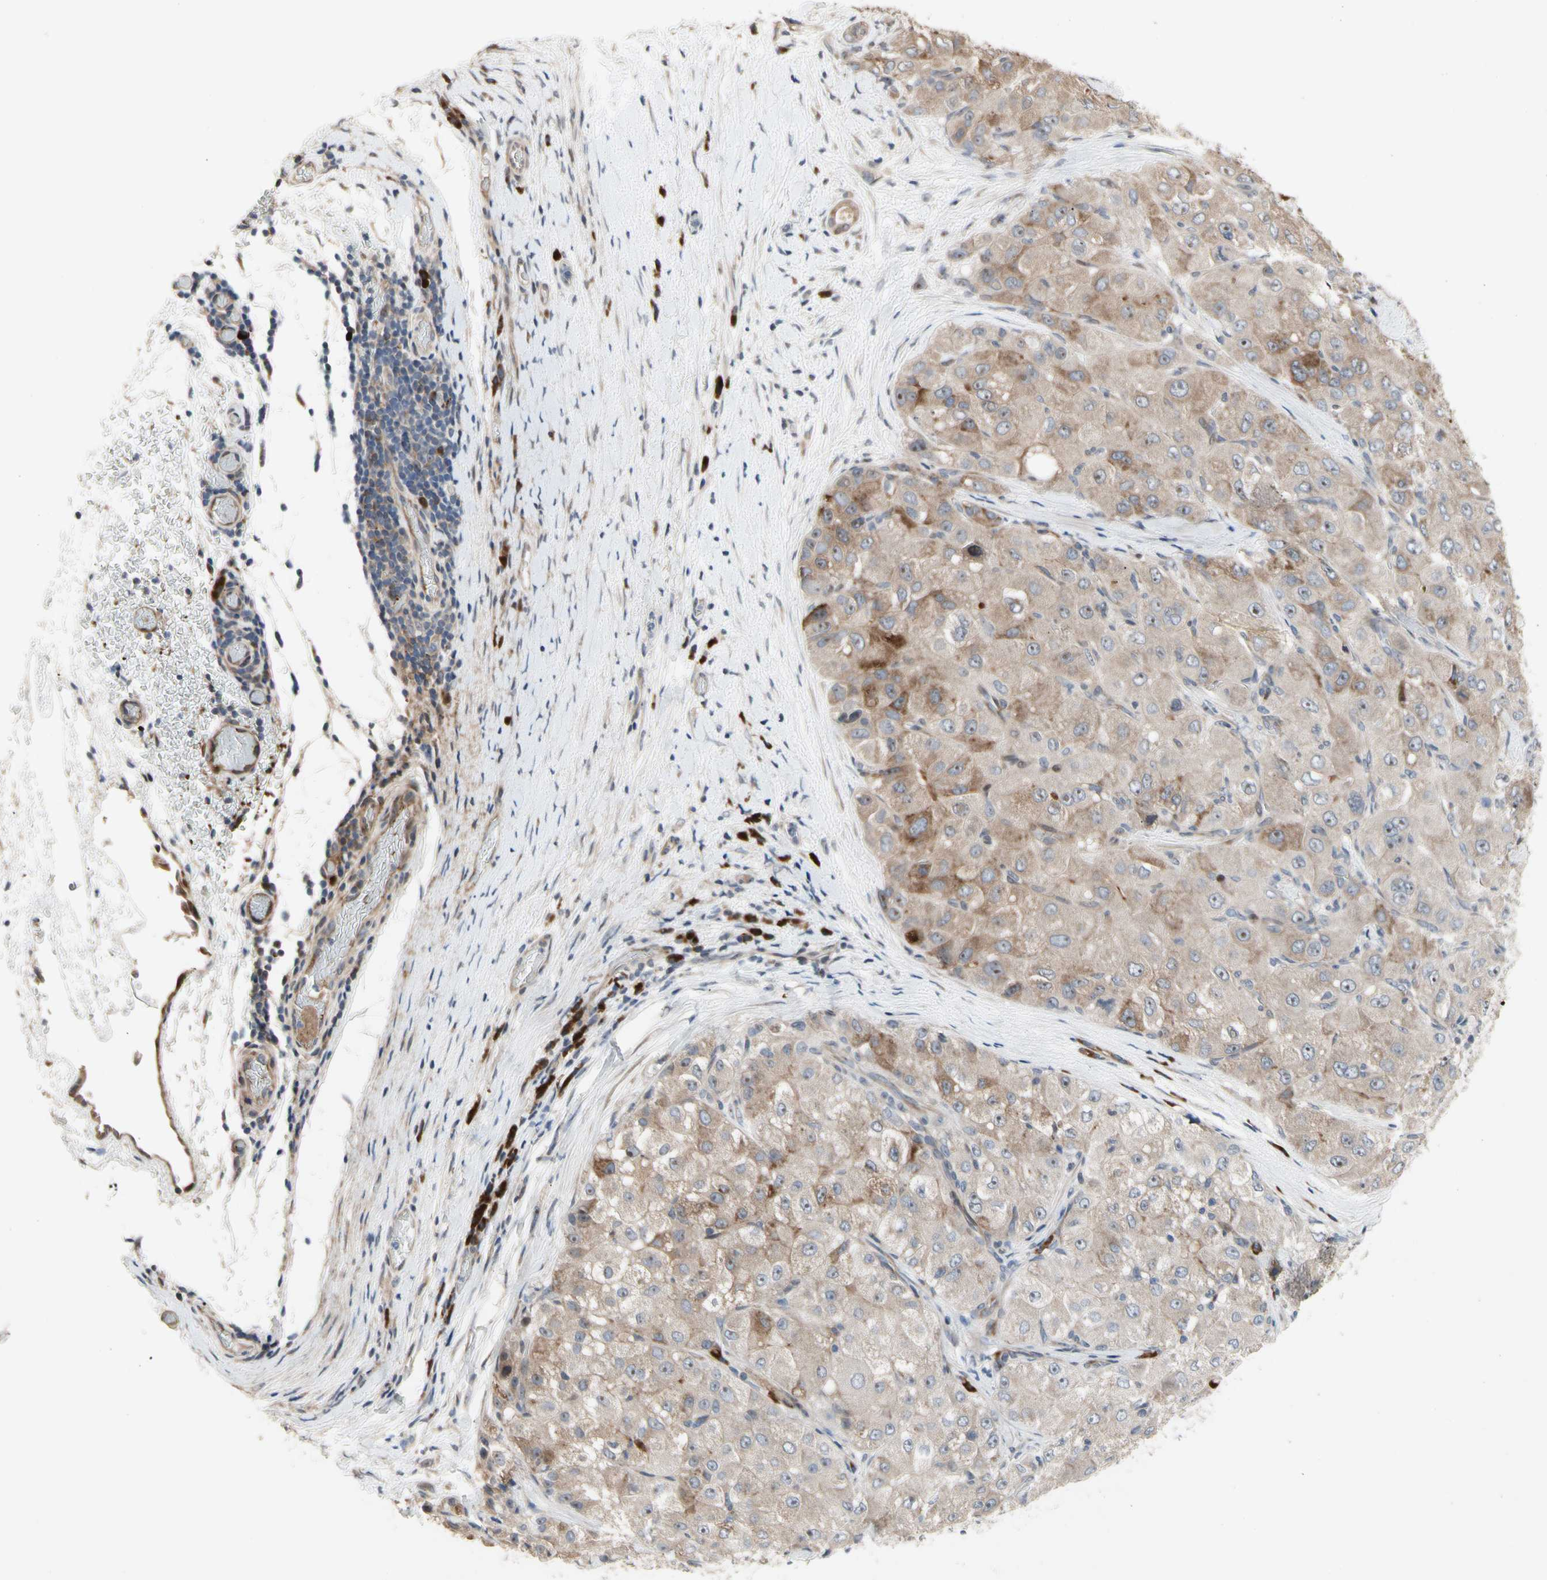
{"staining": {"intensity": "weak", "quantity": ">75%", "location": "cytoplasmic/membranous,nuclear"}, "tissue": "liver cancer", "cell_type": "Tumor cells", "image_type": "cancer", "snomed": [{"axis": "morphology", "description": "Carcinoma, Hepatocellular, NOS"}, {"axis": "topography", "description": "Liver"}], "caption": "High-power microscopy captured an immunohistochemistry micrograph of liver cancer, revealing weak cytoplasmic/membranous and nuclear positivity in approximately >75% of tumor cells.", "gene": "HMGCR", "patient": {"sex": "male", "age": 80}}